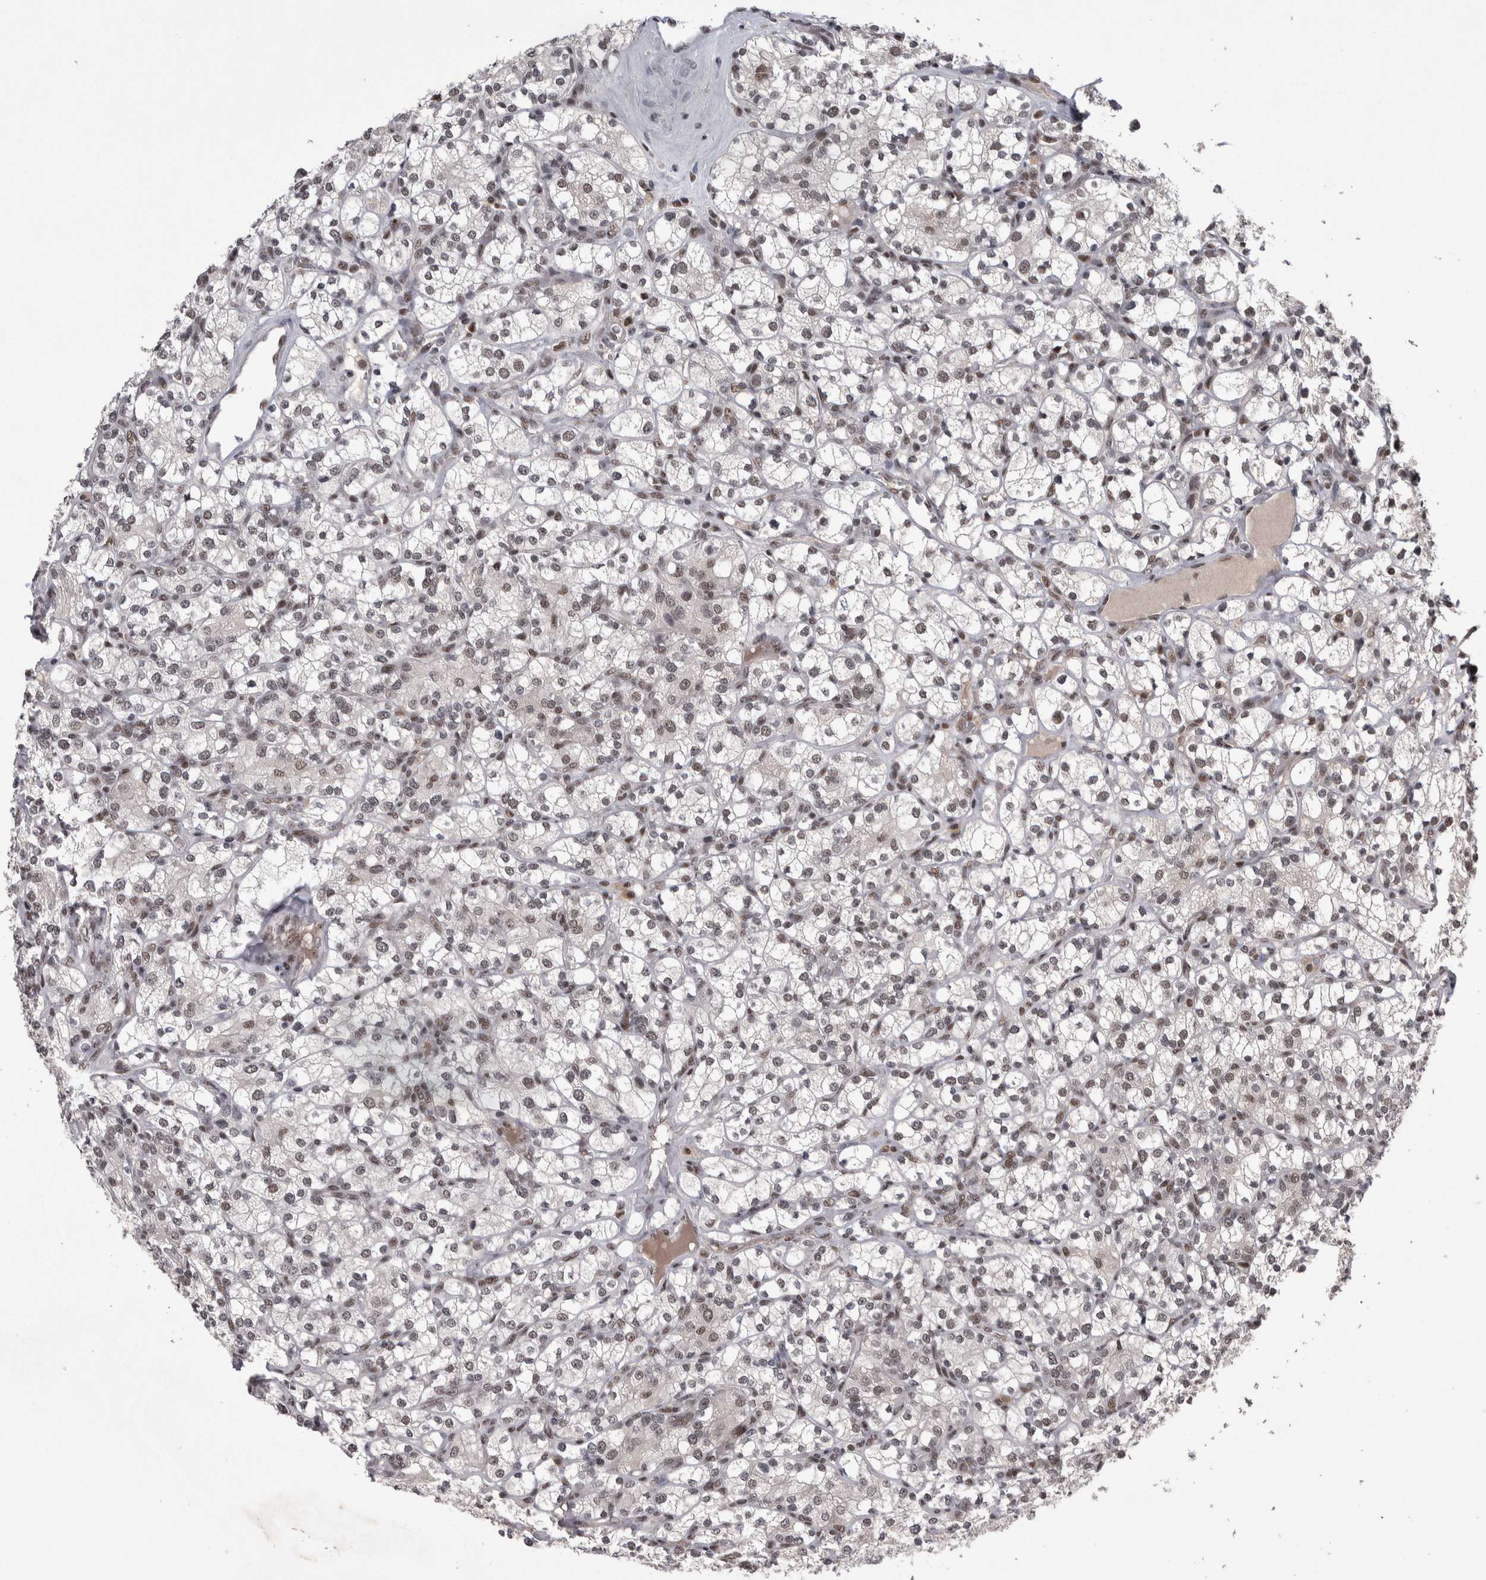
{"staining": {"intensity": "weak", "quantity": ">75%", "location": "nuclear"}, "tissue": "renal cancer", "cell_type": "Tumor cells", "image_type": "cancer", "snomed": [{"axis": "morphology", "description": "Adenocarcinoma, NOS"}, {"axis": "topography", "description": "Kidney"}], "caption": "DAB (3,3'-diaminobenzidine) immunohistochemical staining of human renal adenocarcinoma displays weak nuclear protein staining in approximately >75% of tumor cells.", "gene": "DMTF1", "patient": {"sex": "male", "age": 77}}